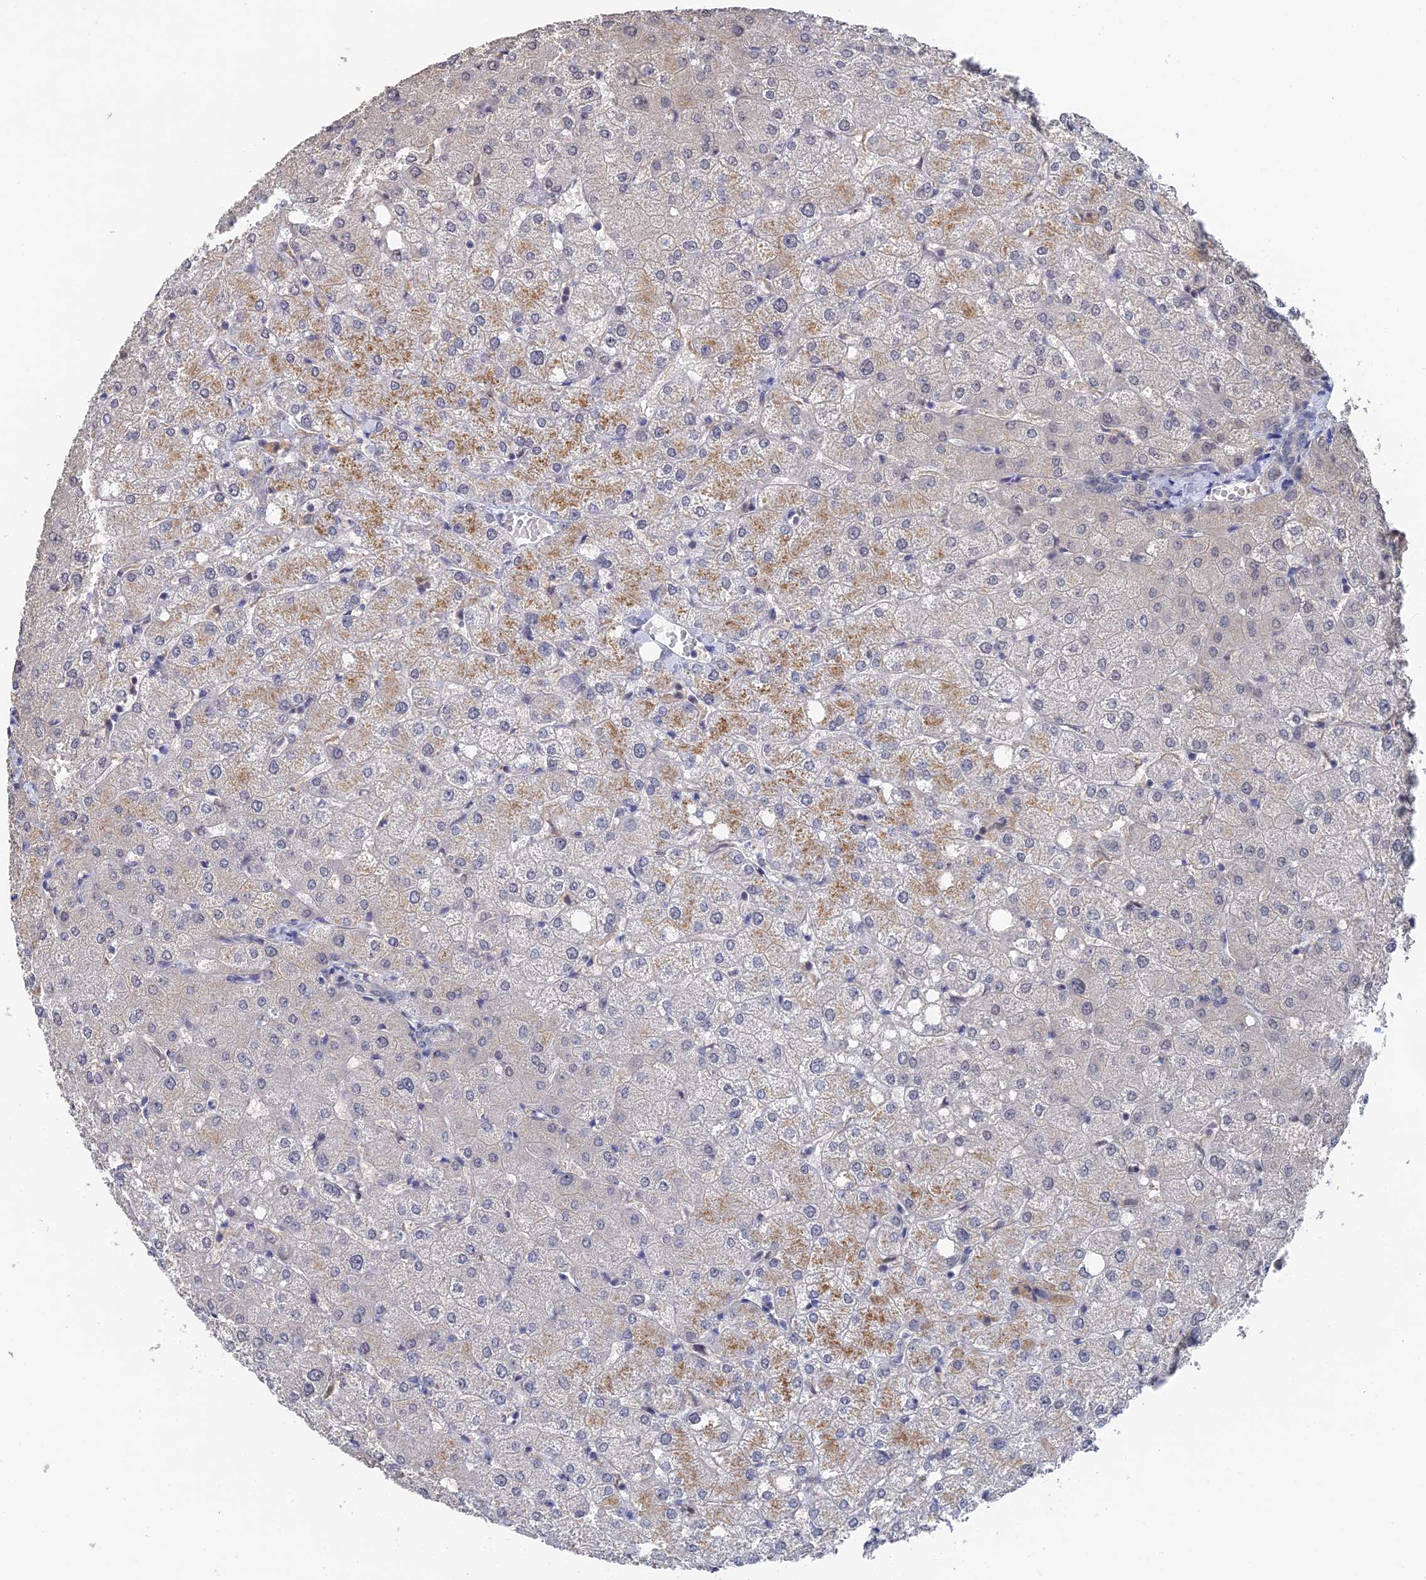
{"staining": {"intensity": "negative", "quantity": "none", "location": "none"}, "tissue": "liver", "cell_type": "Cholangiocytes", "image_type": "normal", "snomed": [{"axis": "morphology", "description": "Normal tissue, NOS"}, {"axis": "topography", "description": "Liver"}], "caption": "There is no significant positivity in cholangiocytes of liver.", "gene": "TSSC4", "patient": {"sex": "female", "age": 54}}